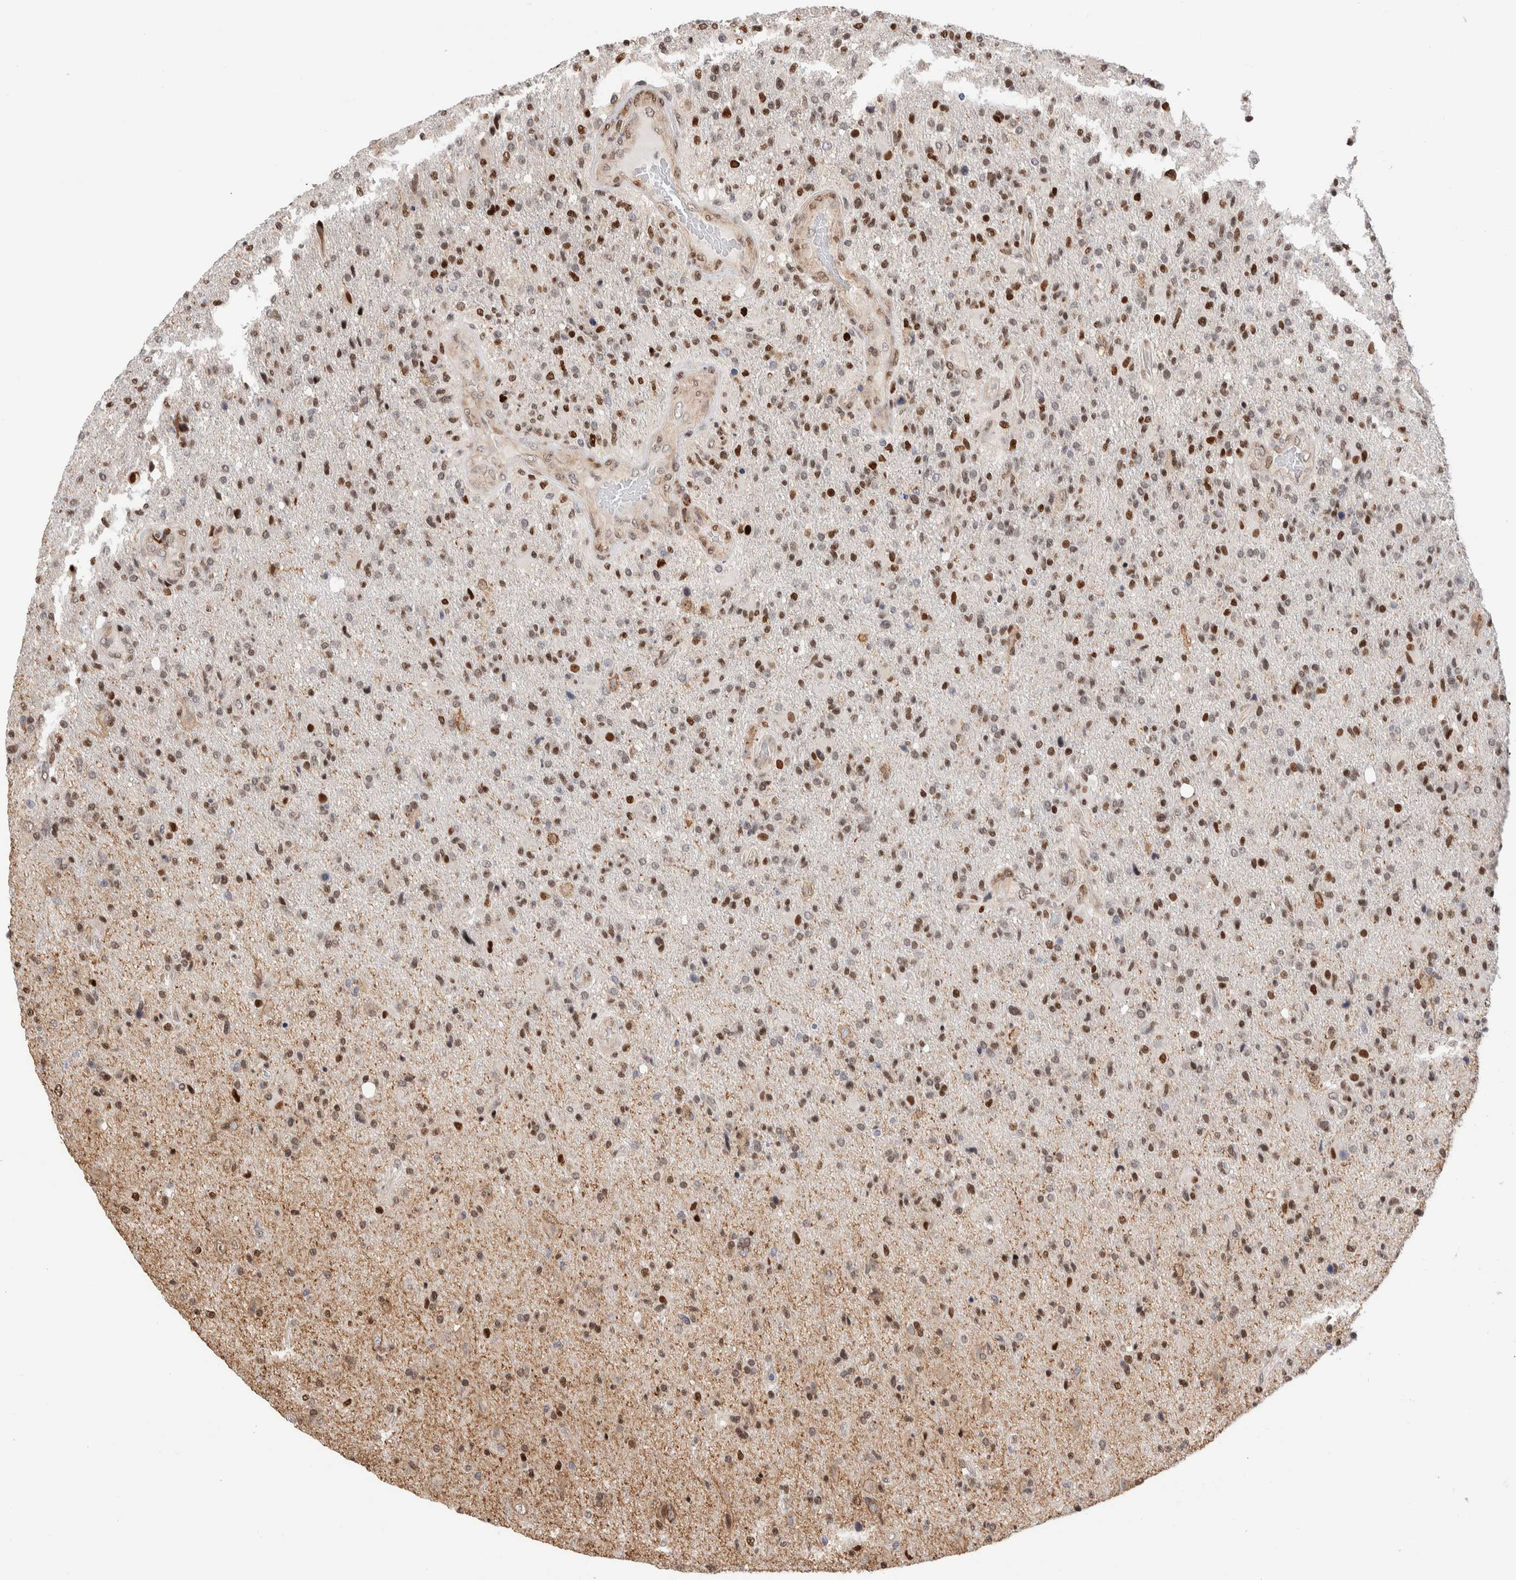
{"staining": {"intensity": "strong", "quantity": "25%-75%", "location": "nuclear"}, "tissue": "glioma", "cell_type": "Tumor cells", "image_type": "cancer", "snomed": [{"axis": "morphology", "description": "Glioma, malignant, High grade"}, {"axis": "topography", "description": "Brain"}], "caption": "Glioma stained for a protein (brown) reveals strong nuclear positive staining in approximately 25%-75% of tumor cells.", "gene": "NSMAF", "patient": {"sex": "male", "age": 72}}